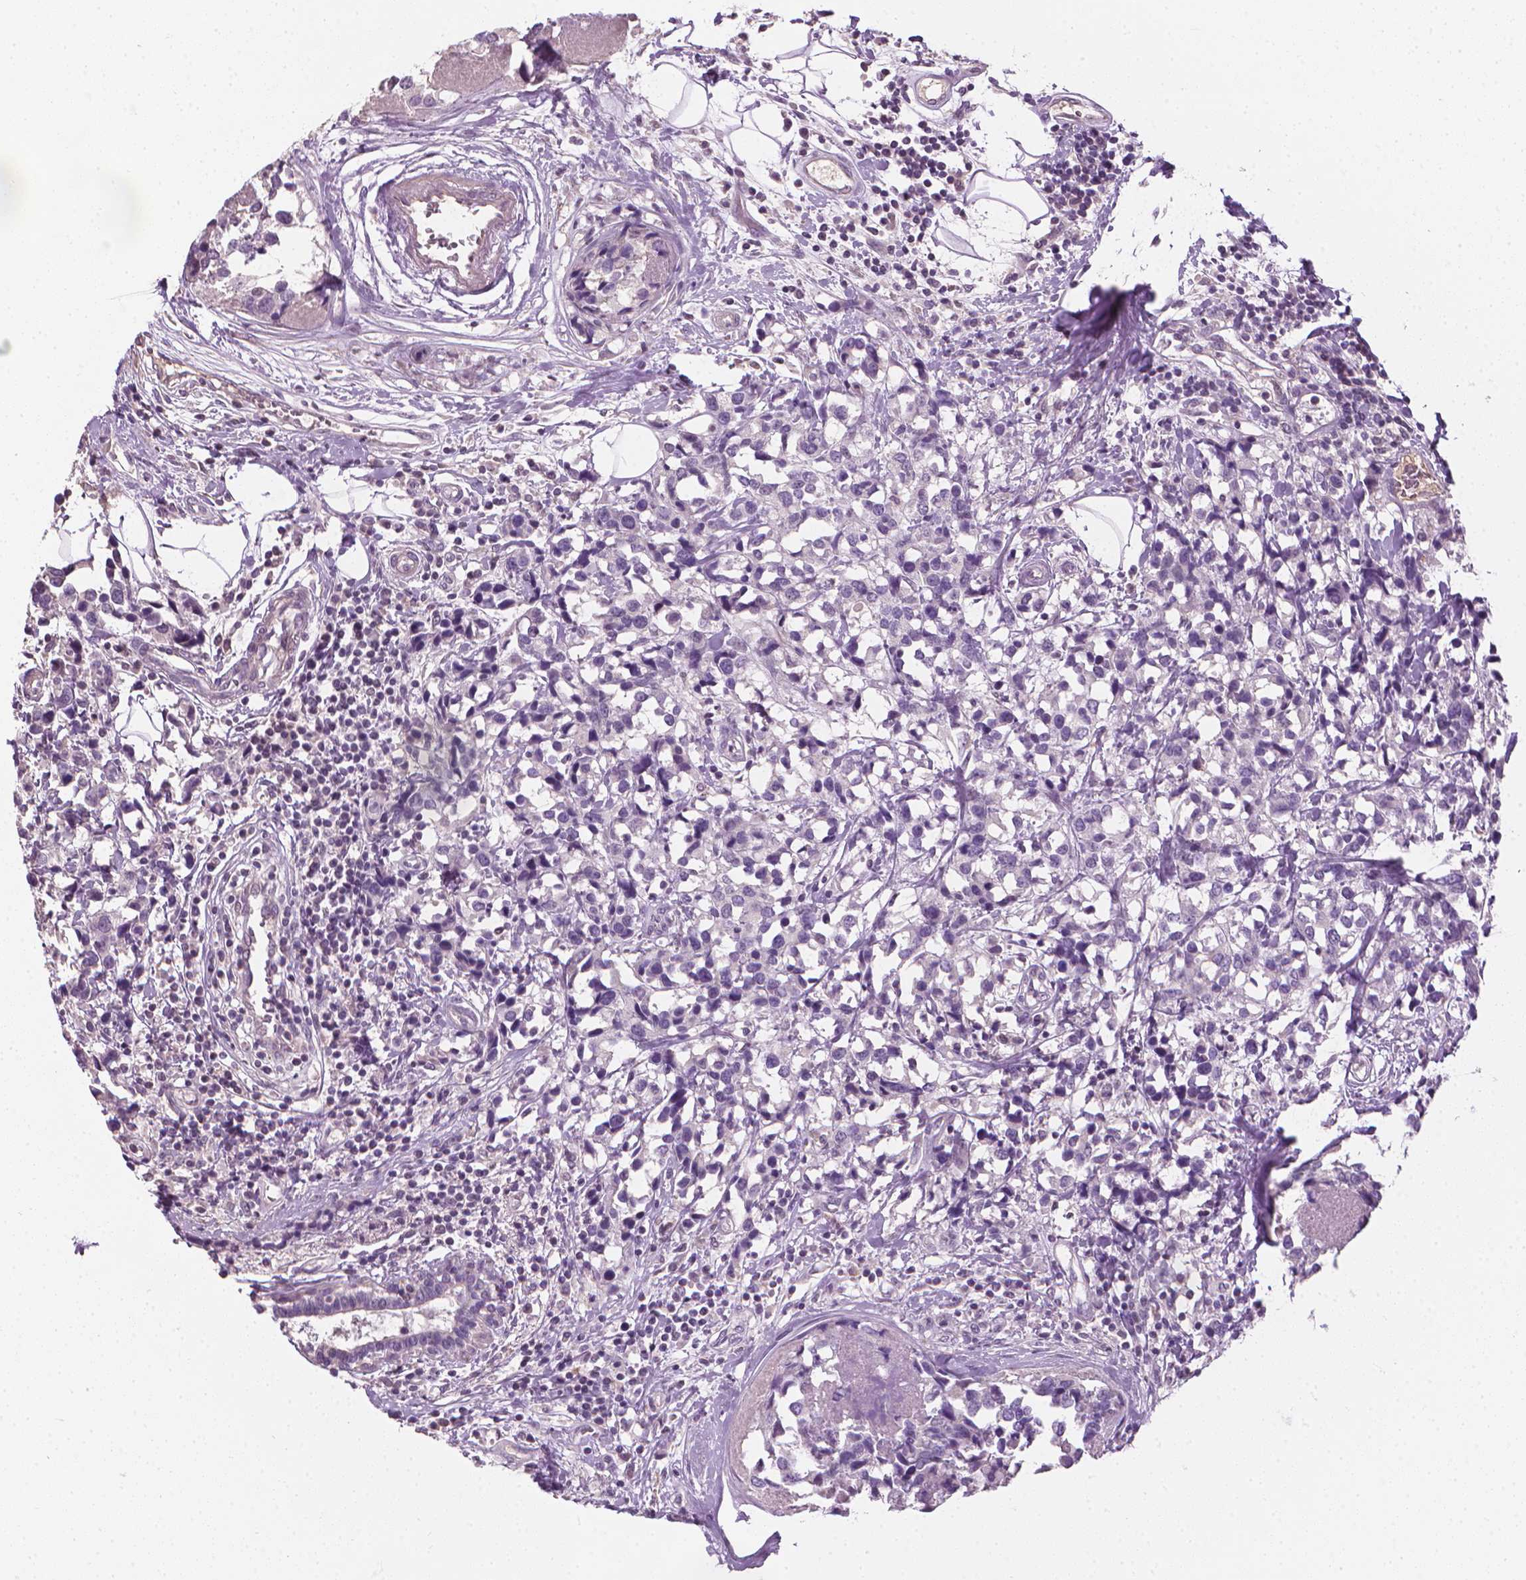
{"staining": {"intensity": "negative", "quantity": "none", "location": "none"}, "tissue": "breast cancer", "cell_type": "Tumor cells", "image_type": "cancer", "snomed": [{"axis": "morphology", "description": "Lobular carcinoma"}, {"axis": "topography", "description": "Breast"}], "caption": "Immunohistochemistry image of neoplastic tissue: breast lobular carcinoma stained with DAB (3,3'-diaminobenzidine) displays no significant protein expression in tumor cells.", "gene": "SAXO2", "patient": {"sex": "female", "age": 59}}